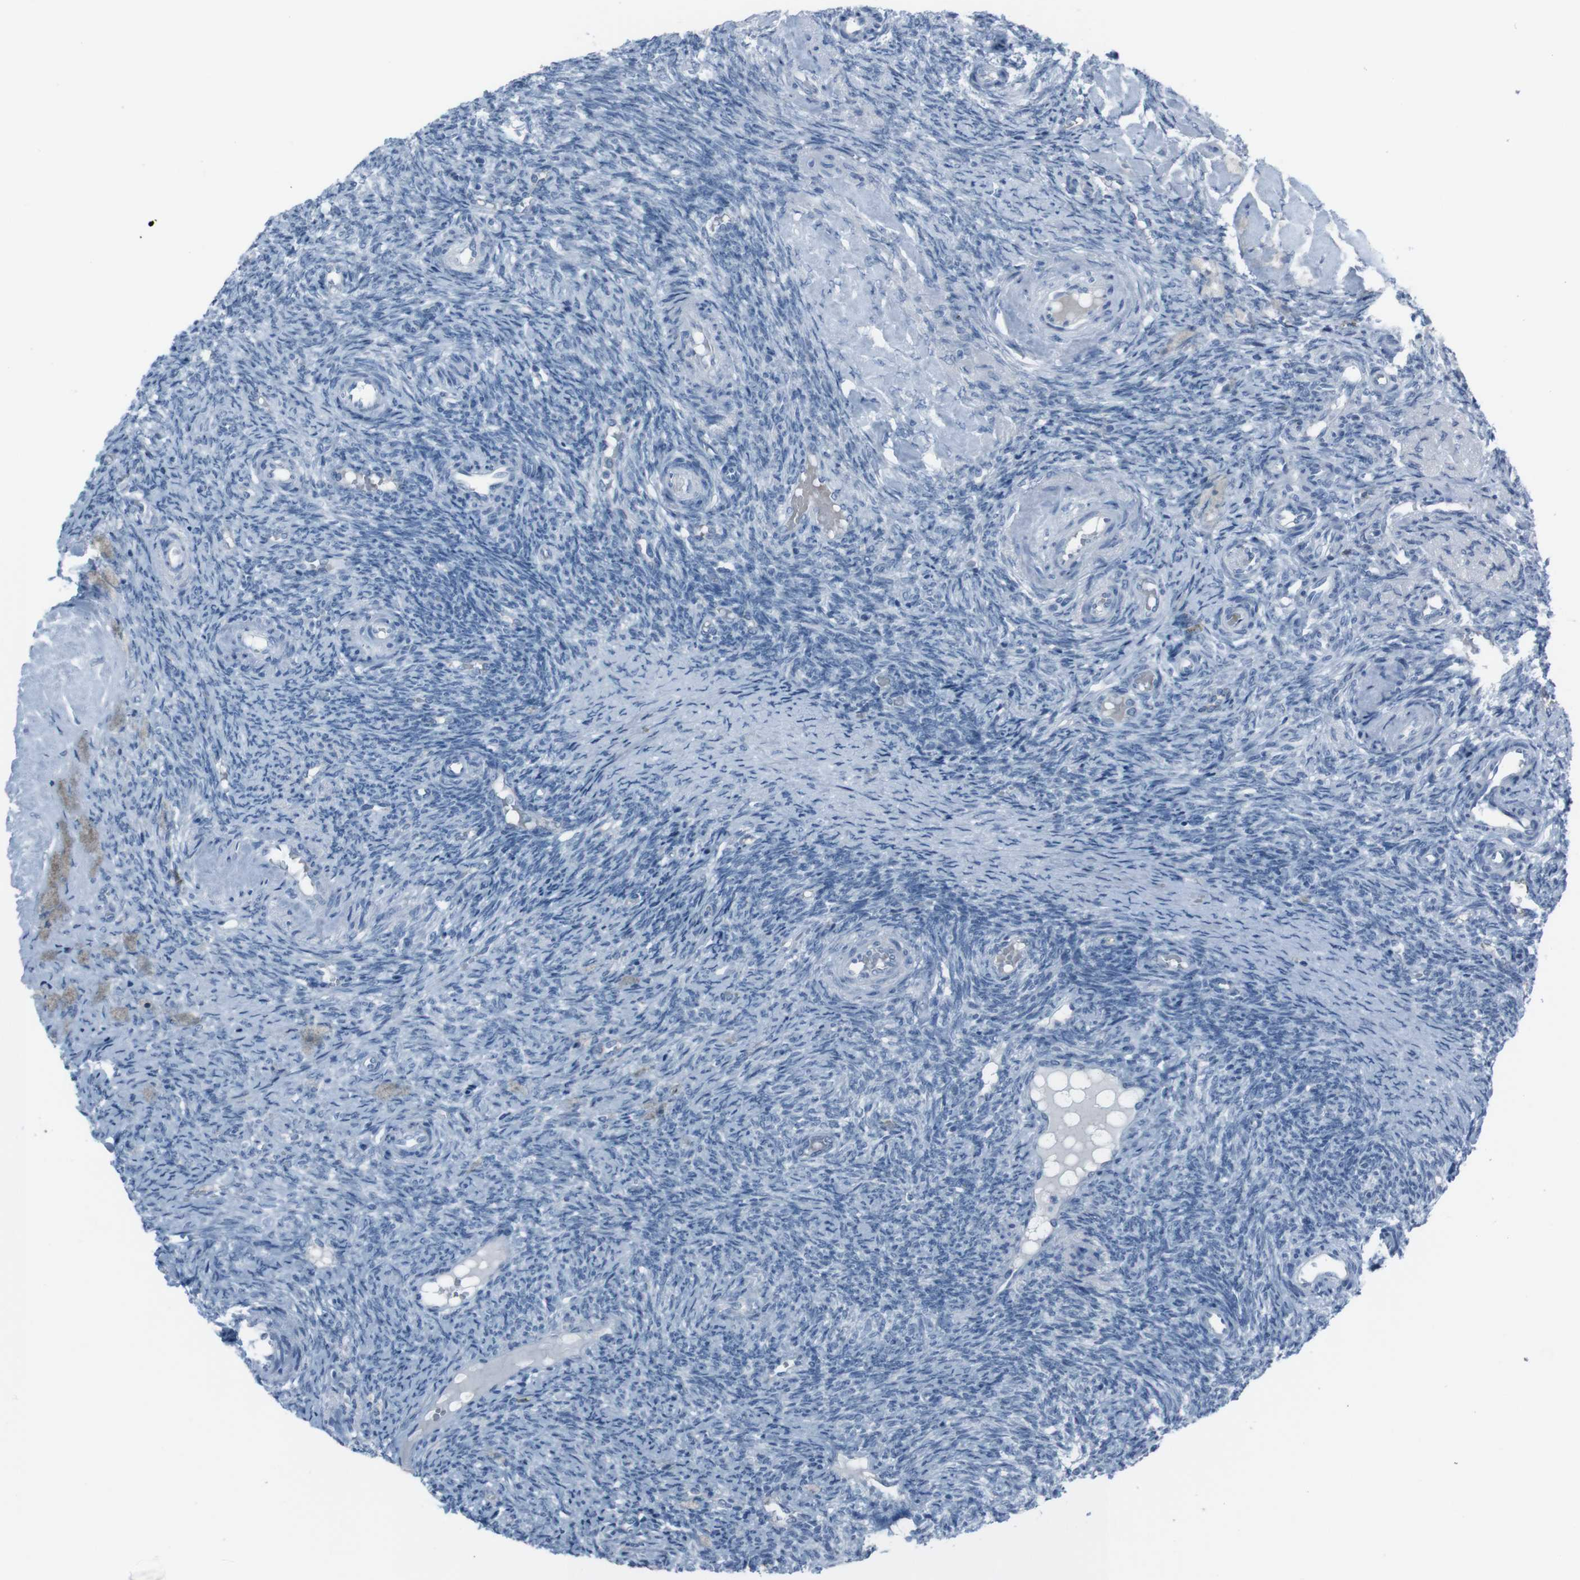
{"staining": {"intensity": "negative", "quantity": "none", "location": "none"}, "tissue": "ovary", "cell_type": "Ovarian stroma cells", "image_type": "normal", "snomed": [{"axis": "morphology", "description": "Normal tissue, NOS"}, {"axis": "topography", "description": "Ovary"}], "caption": "Immunohistochemistry (IHC) of normal human ovary exhibits no expression in ovarian stroma cells. (DAB immunohistochemistry, high magnification).", "gene": "ST6GAL1", "patient": {"sex": "female", "age": 41}}